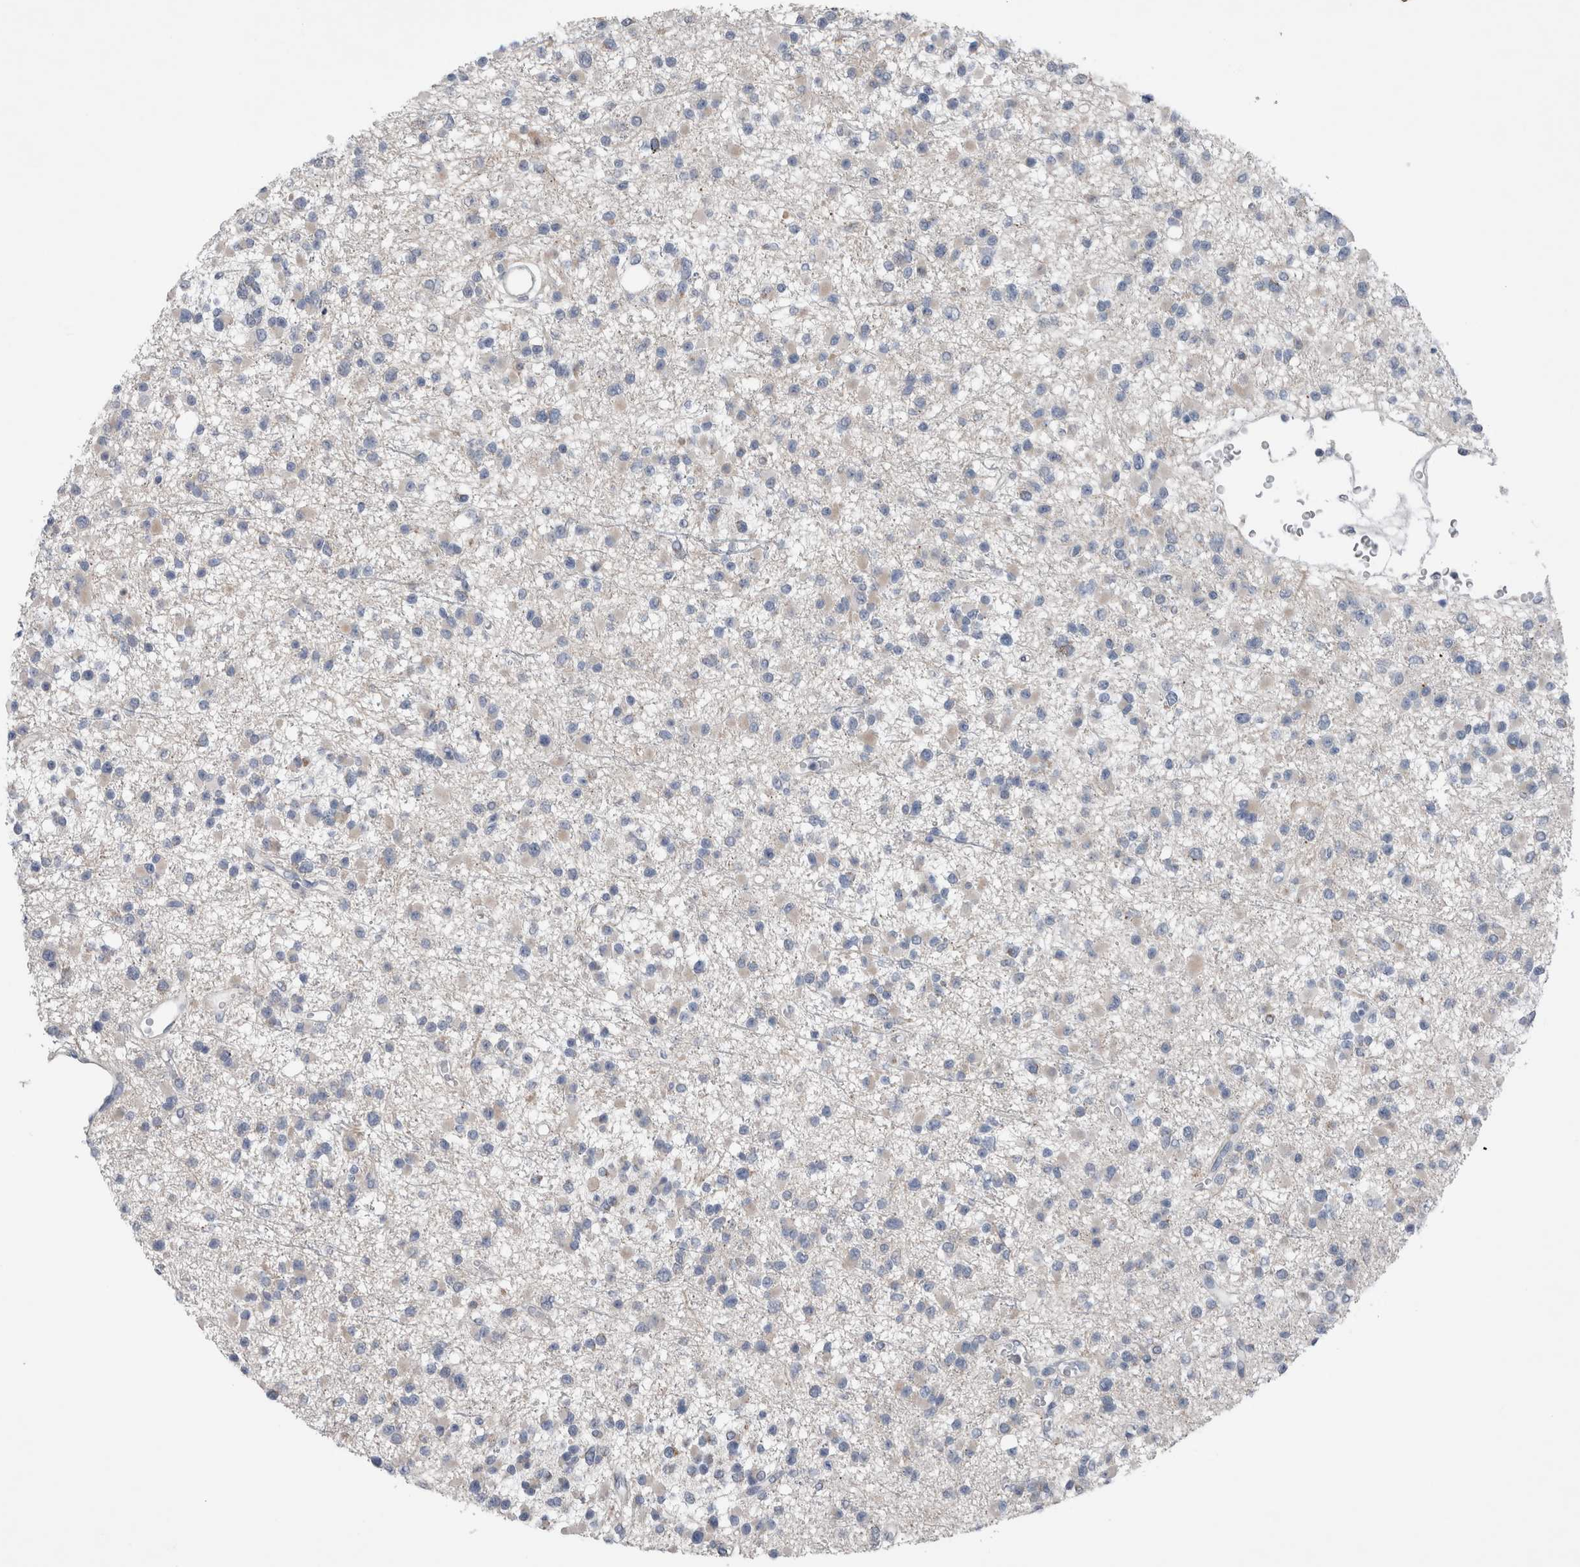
{"staining": {"intensity": "negative", "quantity": "none", "location": "none"}, "tissue": "glioma", "cell_type": "Tumor cells", "image_type": "cancer", "snomed": [{"axis": "morphology", "description": "Glioma, malignant, Low grade"}, {"axis": "topography", "description": "Brain"}], "caption": "There is no significant expression in tumor cells of glioma. The staining is performed using DAB (3,3'-diaminobenzidine) brown chromogen with nuclei counter-stained in using hematoxylin.", "gene": "CRNN", "patient": {"sex": "female", "age": 22}}